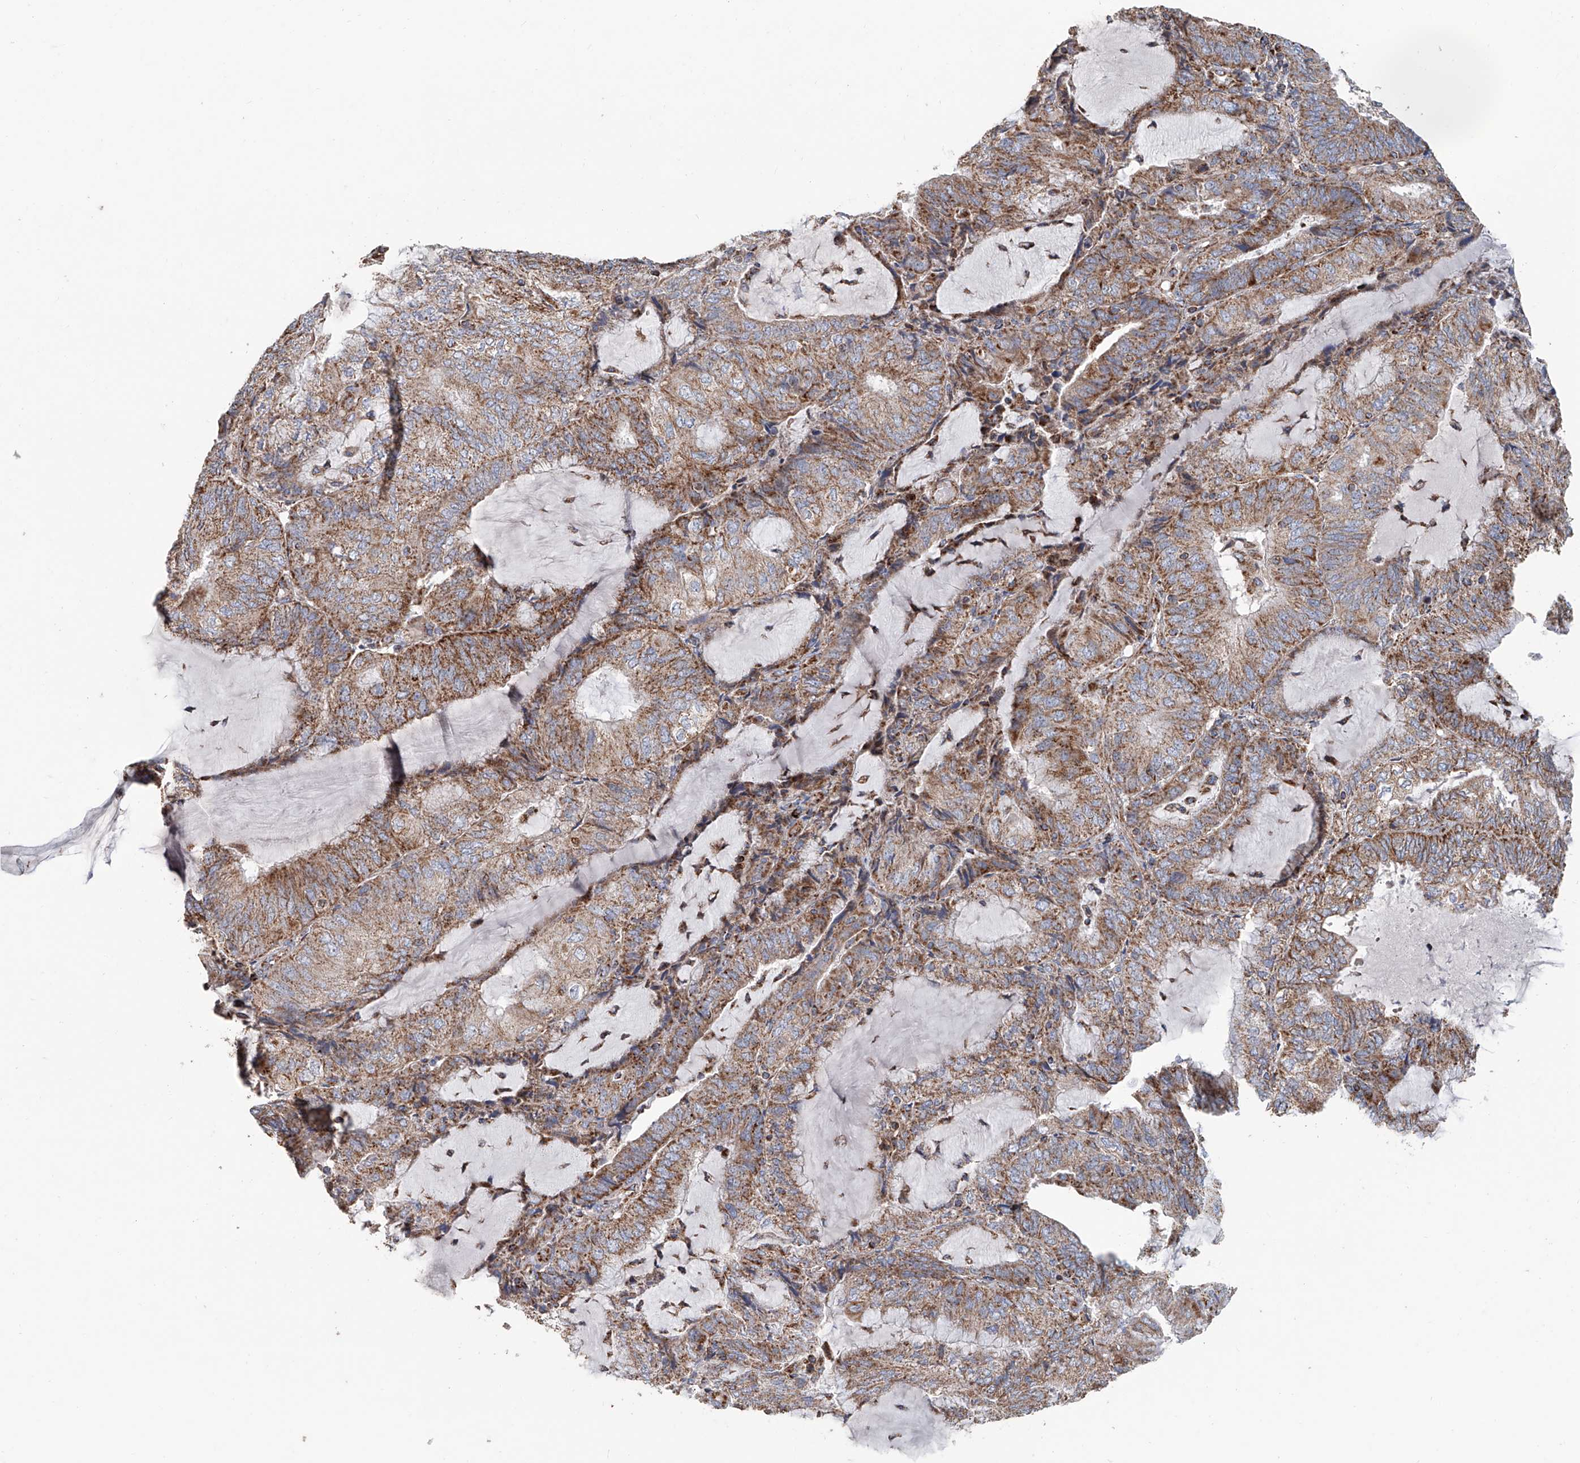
{"staining": {"intensity": "moderate", "quantity": ">75%", "location": "cytoplasmic/membranous"}, "tissue": "endometrial cancer", "cell_type": "Tumor cells", "image_type": "cancer", "snomed": [{"axis": "morphology", "description": "Adenocarcinoma, NOS"}, {"axis": "topography", "description": "Endometrium"}], "caption": "There is medium levels of moderate cytoplasmic/membranous expression in tumor cells of endometrial adenocarcinoma, as demonstrated by immunohistochemical staining (brown color).", "gene": "MCL1", "patient": {"sex": "female", "age": 81}}